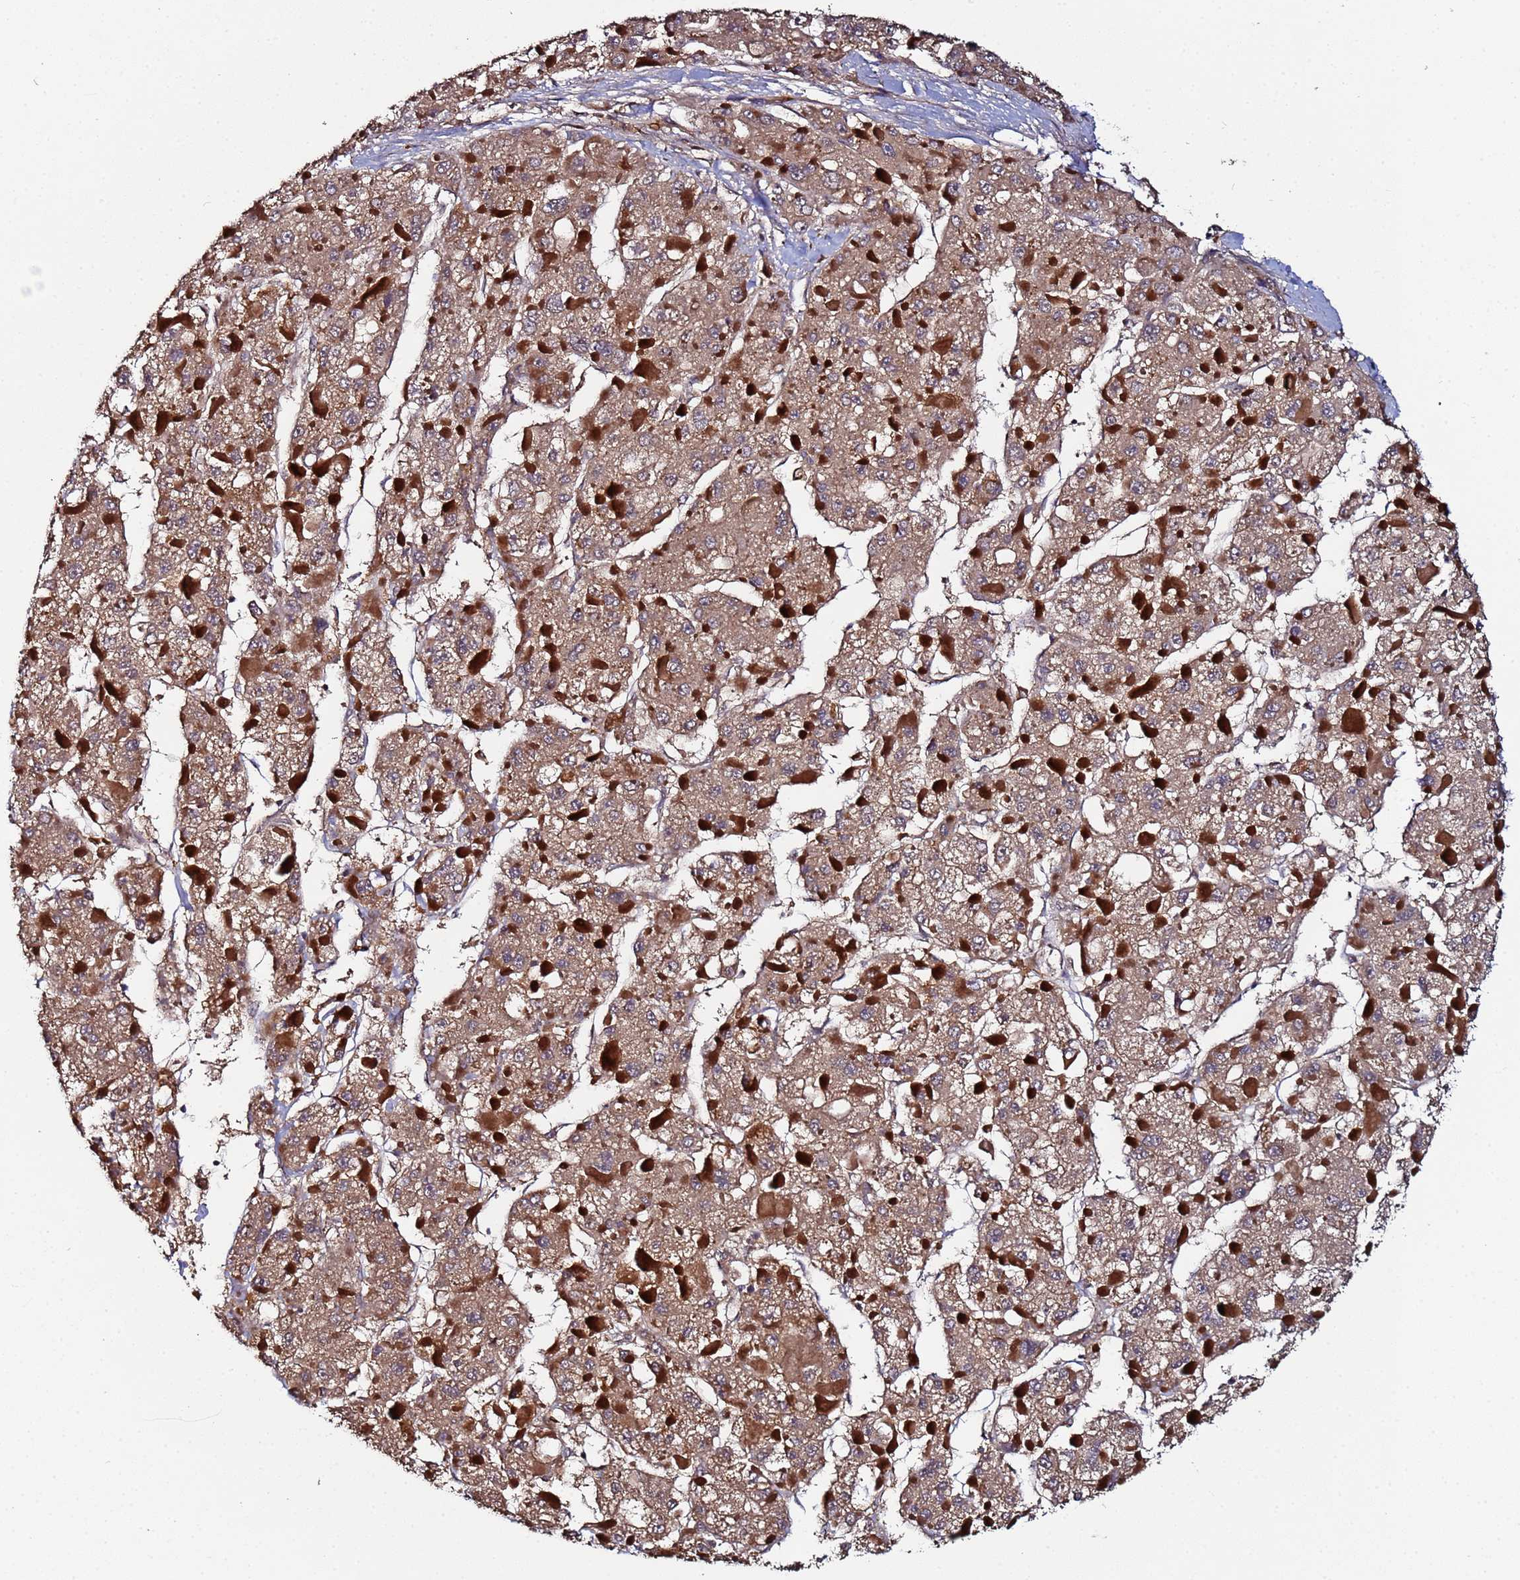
{"staining": {"intensity": "moderate", "quantity": ">75%", "location": "cytoplasmic/membranous"}, "tissue": "liver cancer", "cell_type": "Tumor cells", "image_type": "cancer", "snomed": [{"axis": "morphology", "description": "Carcinoma, Hepatocellular, NOS"}, {"axis": "topography", "description": "Liver"}], "caption": "Approximately >75% of tumor cells in liver cancer (hepatocellular carcinoma) show moderate cytoplasmic/membranous protein positivity as visualized by brown immunohistochemical staining.", "gene": "OSER1", "patient": {"sex": "female", "age": 73}}